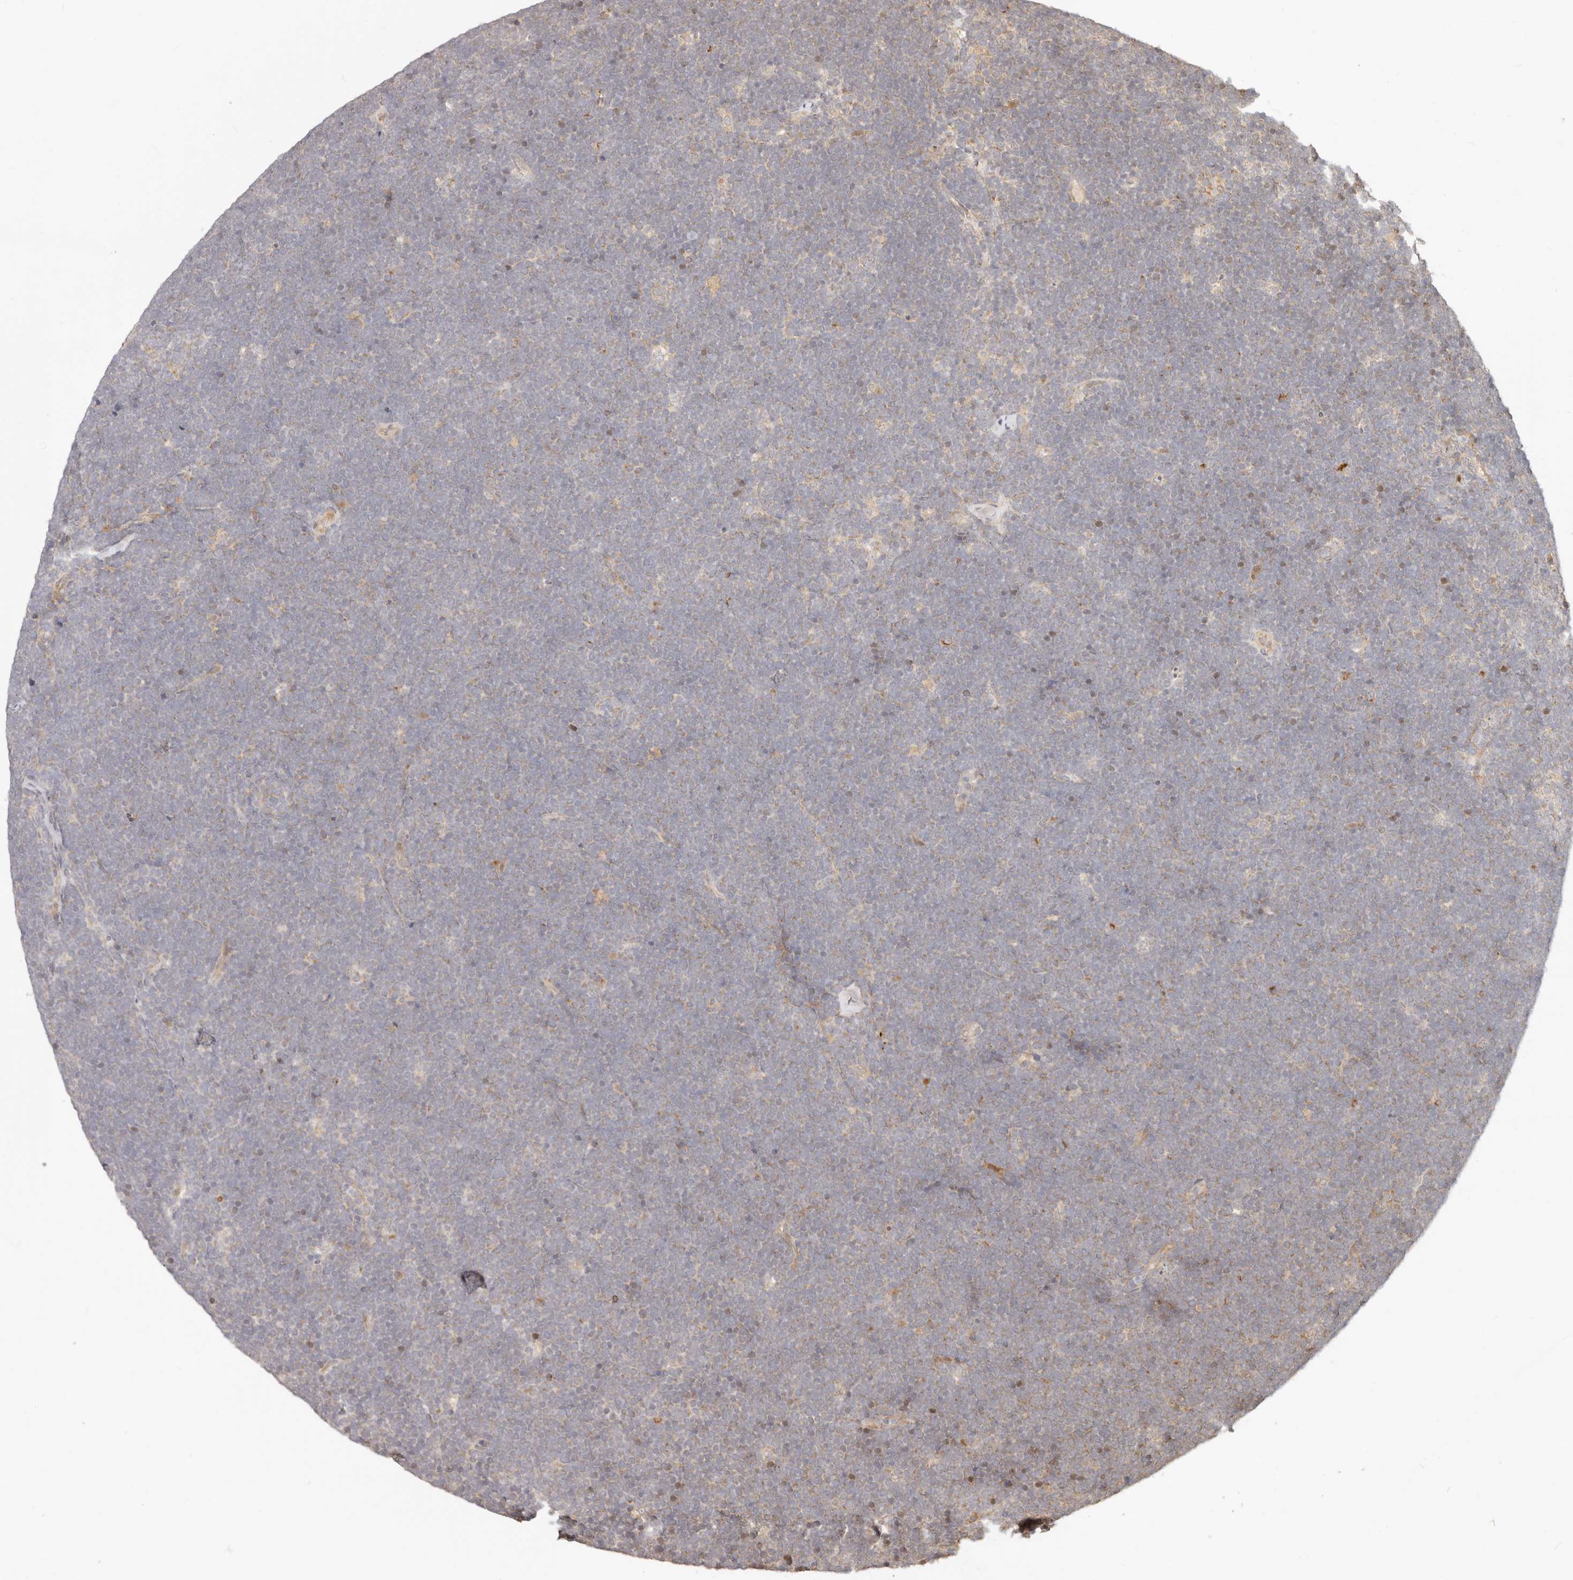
{"staining": {"intensity": "weak", "quantity": "<25%", "location": "cytoplasmic/membranous"}, "tissue": "lymphoma", "cell_type": "Tumor cells", "image_type": "cancer", "snomed": [{"axis": "morphology", "description": "Malignant lymphoma, non-Hodgkin's type, High grade"}, {"axis": "topography", "description": "Lymph node"}], "caption": "Immunohistochemistry (IHC) histopathology image of malignant lymphoma, non-Hodgkin's type (high-grade) stained for a protein (brown), which exhibits no staining in tumor cells. (DAB immunohistochemistry (IHC) with hematoxylin counter stain).", "gene": "TIMM17A", "patient": {"sex": "male", "age": 13}}